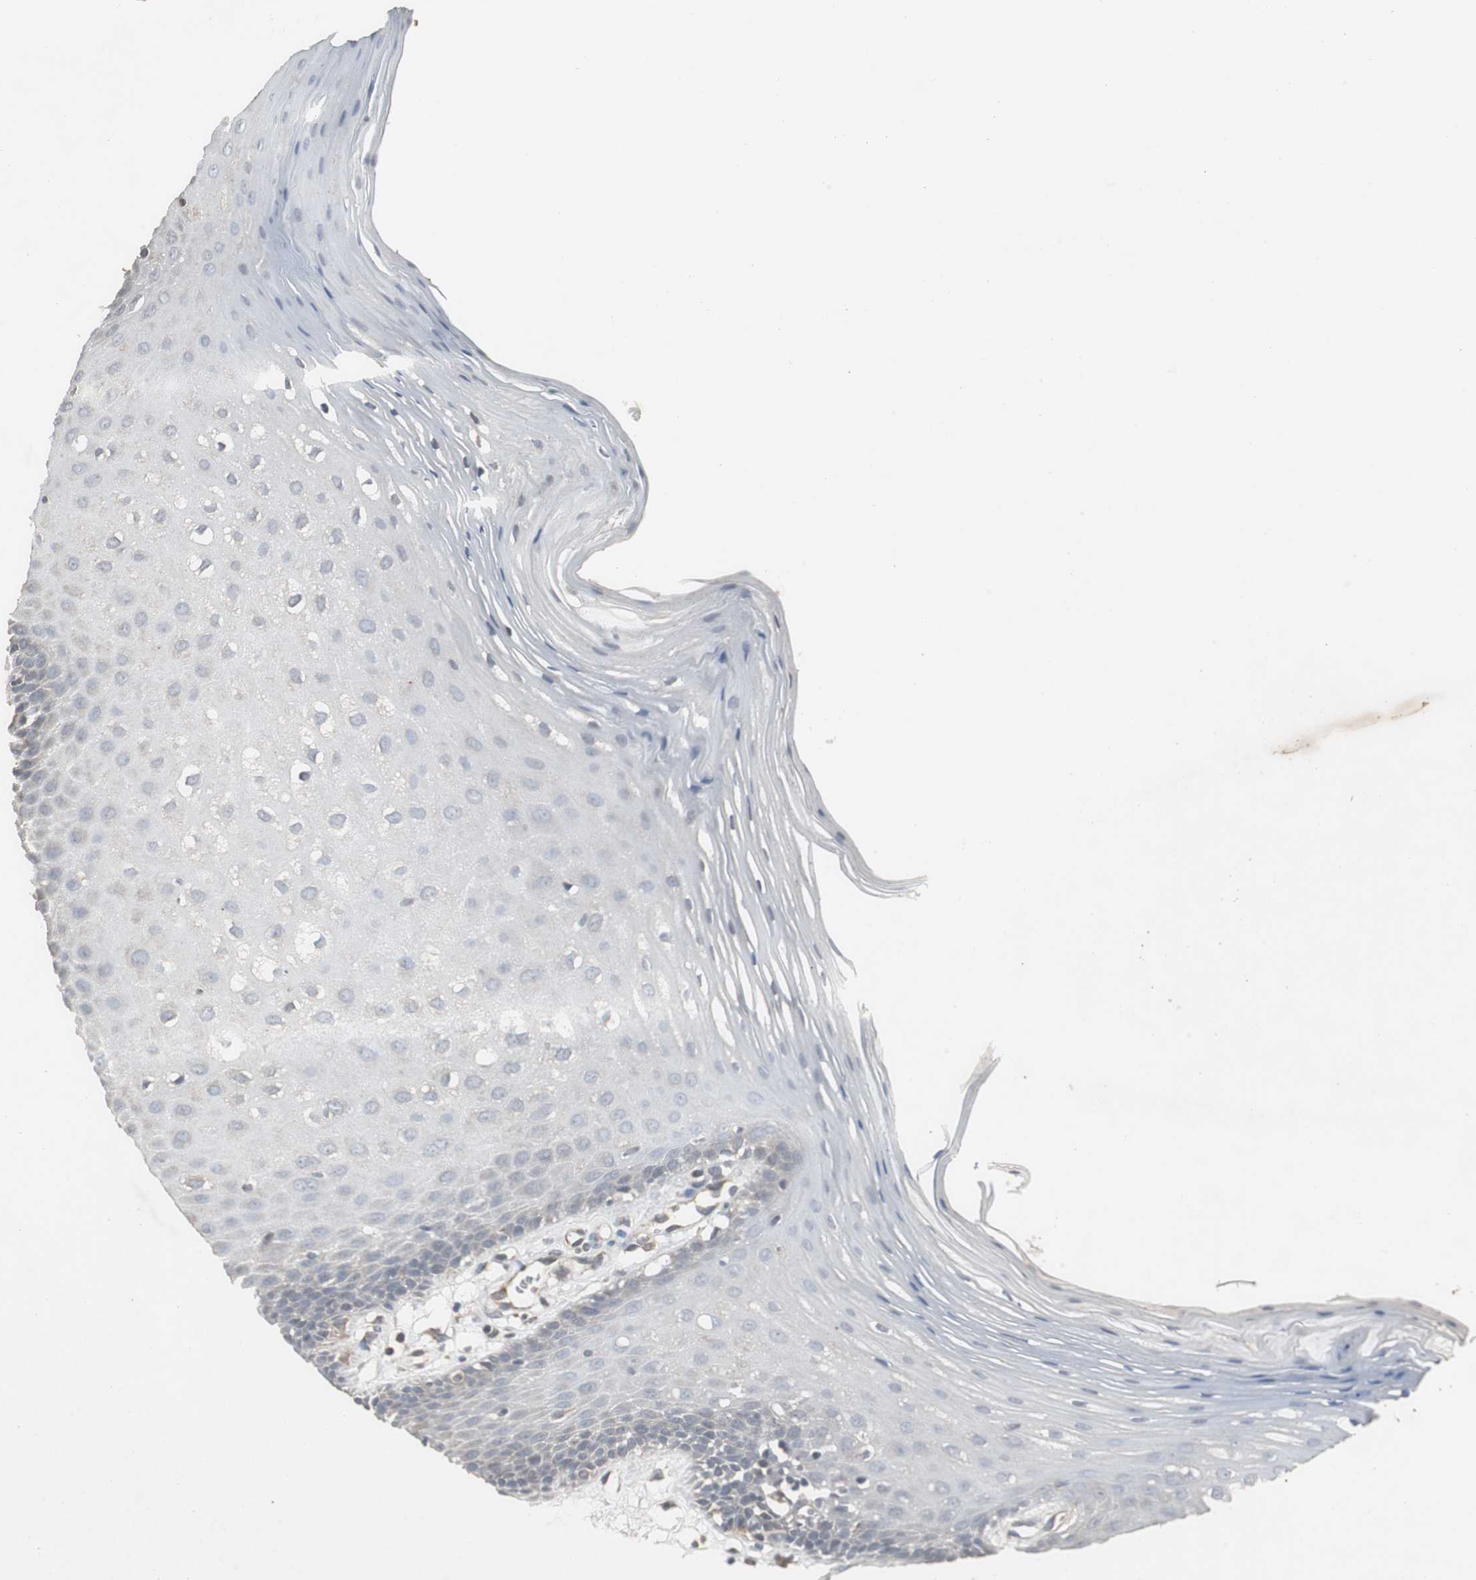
{"staining": {"intensity": "negative", "quantity": "none", "location": "none"}, "tissue": "oral mucosa", "cell_type": "Squamous epithelial cells", "image_type": "normal", "snomed": [{"axis": "morphology", "description": "Normal tissue, NOS"}, {"axis": "morphology", "description": "Squamous cell carcinoma, NOS"}, {"axis": "topography", "description": "Skeletal muscle"}, {"axis": "topography", "description": "Oral tissue"}, {"axis": "topography", "description": "Head-Neck"}], "caption": "A high-resolution histopathology image shows immunohistochemistry staining of unremarkable oral mucosa, which exhibits no significant staining in squamous epithelial cells. (Brightfield microscopy of DAB immunohistochemistry at high magnification).", "gene": "ATP2B2", "patient": {"sex": "male", "age": 71}}